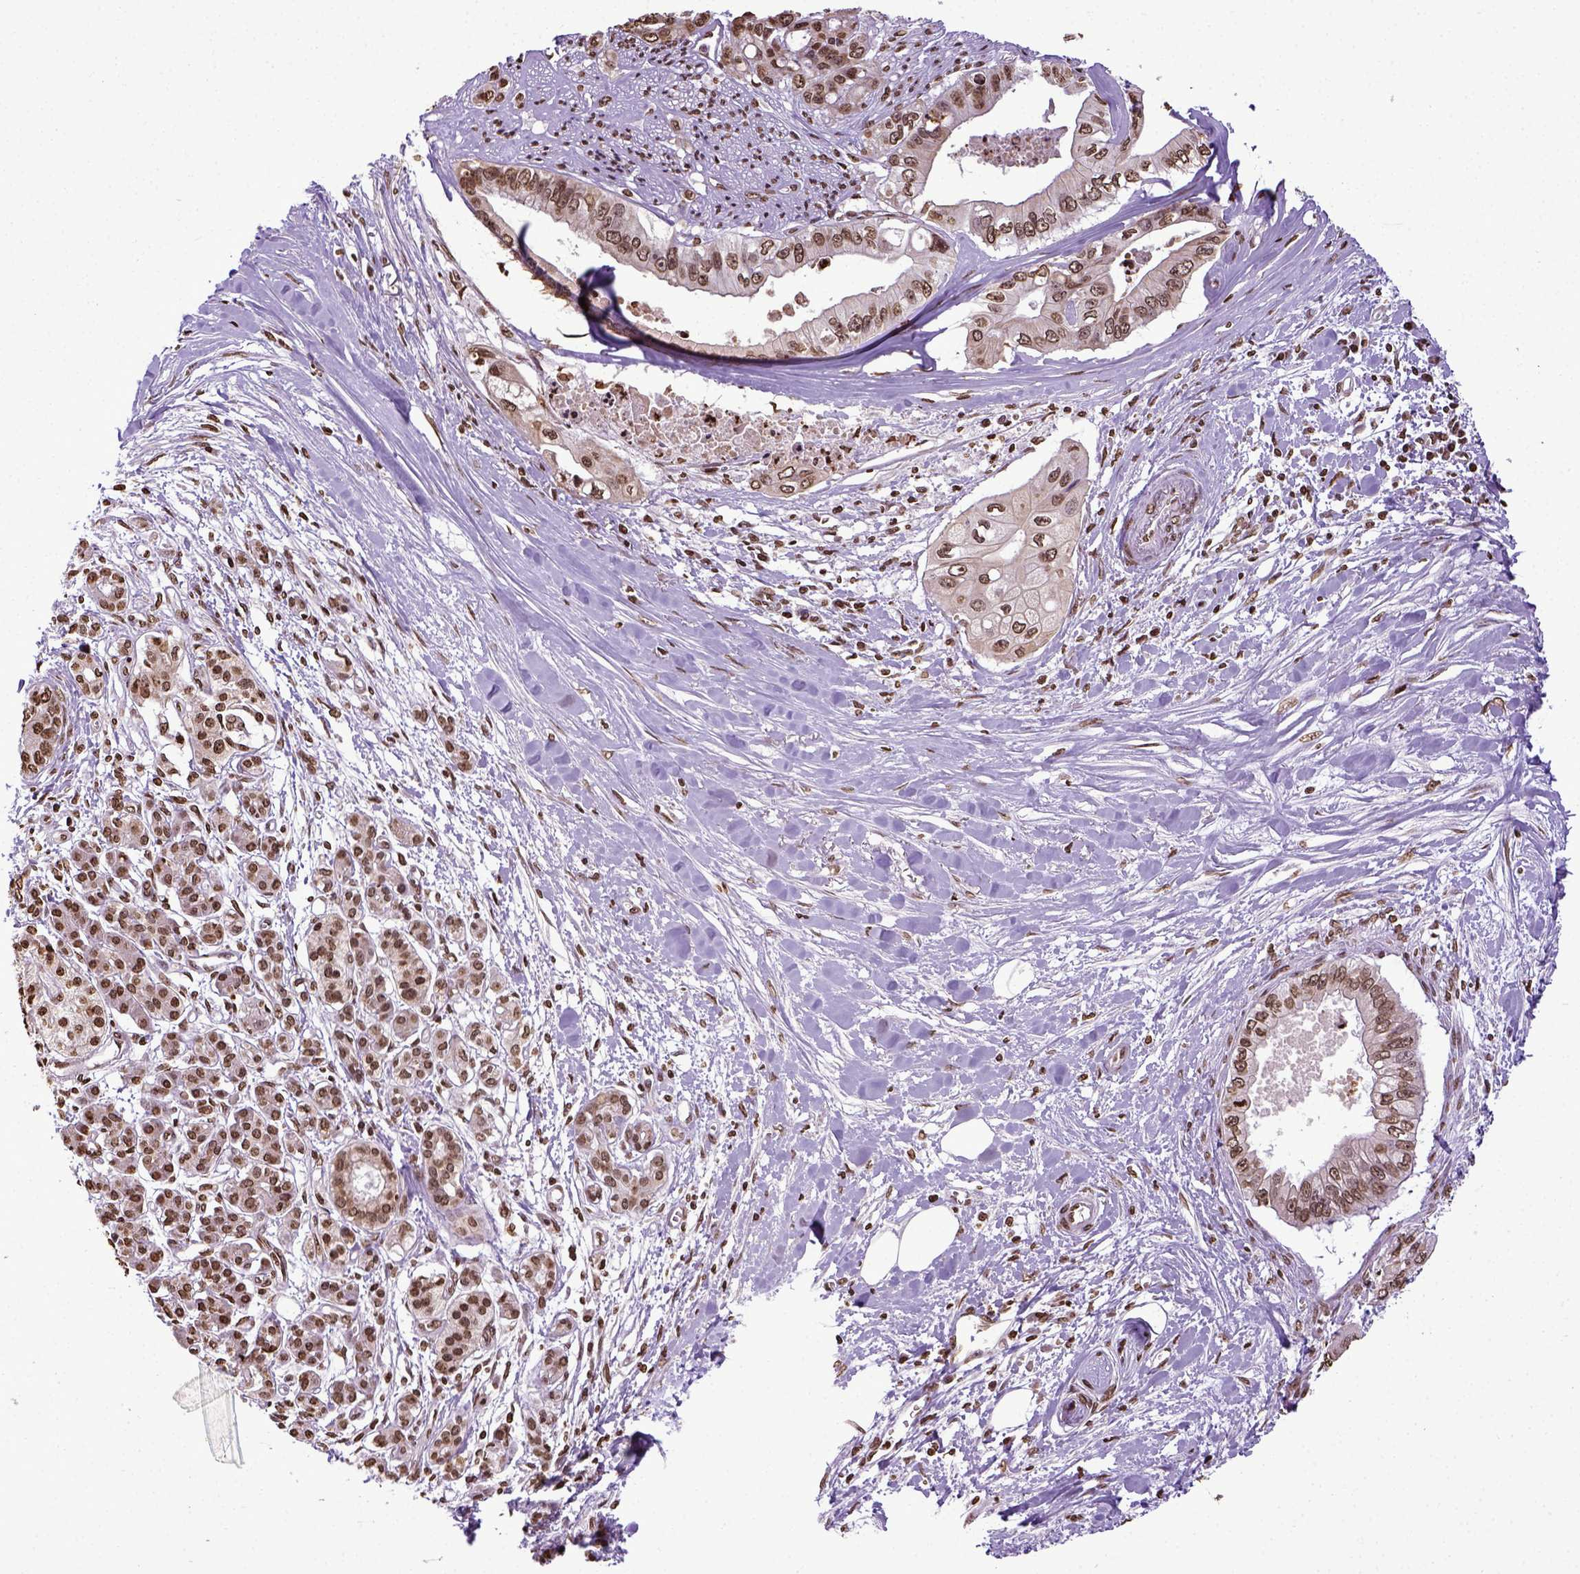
{"staining": {"intensity": "moderate", "quantity": ">75%", "location": "nuclear"}, "tissue": "pancreatic cancer", "cell_type": "Tumor cells", "image_type": "cancer", "snomed": [{"axis": "morphology", "description": "Adenocarcinoma, NOS"}, {"axis": "topography", "description": "Pancreas"}], "caption": "Moderate nuclear staining for a protein is seen in about >75% of tumor cells of pancreatic cancer (adenocarcinoma) using immunohistochemistry.", "gene": "ZNF75D", "patient": {"sex": "male", "age": 60}}